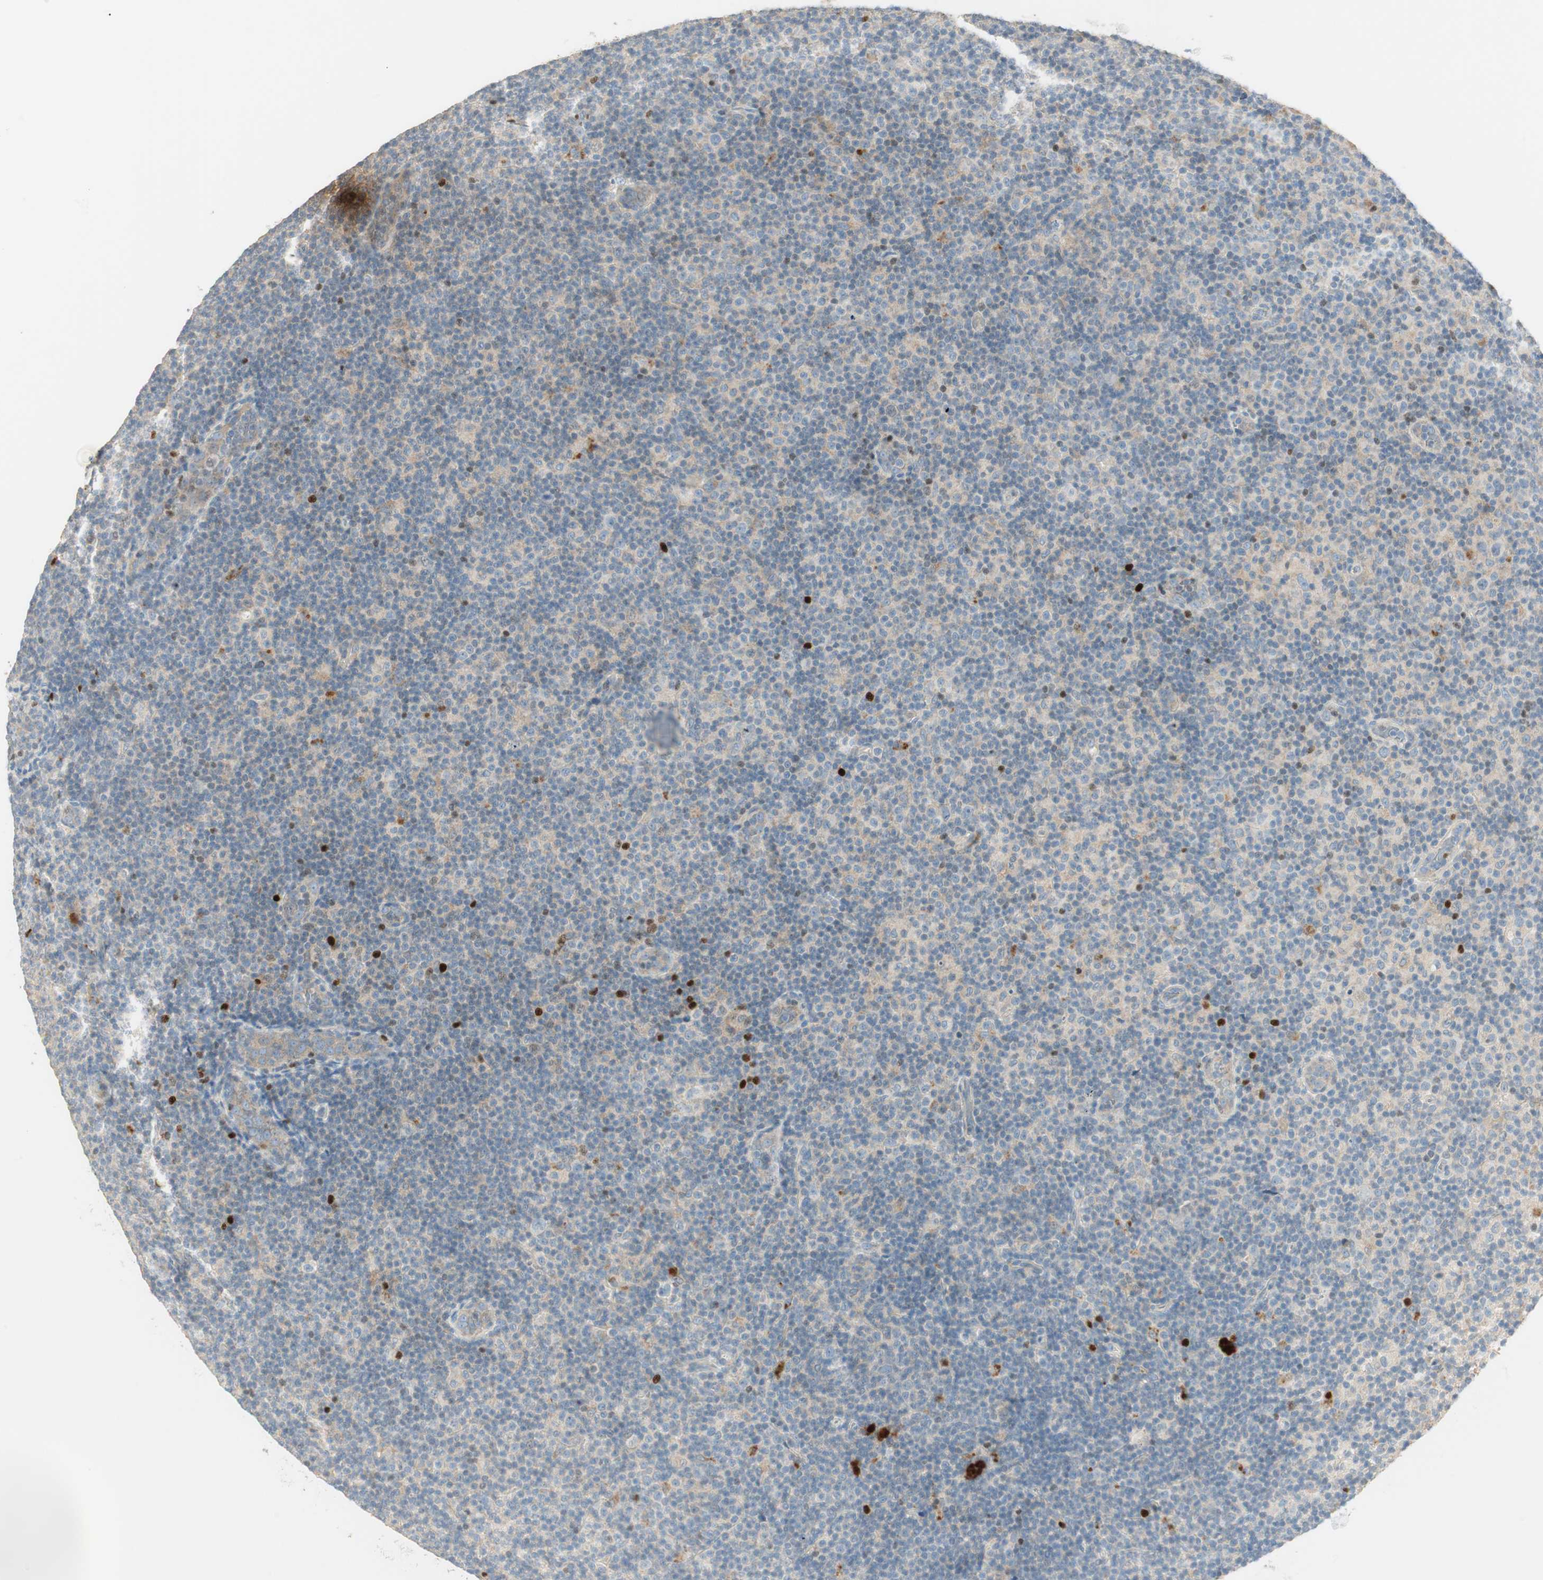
{"staining": {"intensity": "weak", "quantity": "<25%", "location": "cytoplasmic/membranous"}, "tissue": "lymphoma", "cell_type": "Tumor cells", "image_type": "cancer", "snomed": [{"axis": "morphology", "description": "Malignant lymphoma, non-Hodgkin's type, Low grade"}, {"axis": "topography", "description": "Lymph node"}], "caption": "An immunohistochemistry (IHC) photomicrograph of lymphoma is shown. There is no staining in tumor cells of lymphoma.", "gene": "RUNX2", "patient": {"sex": "male", "age": 83}}